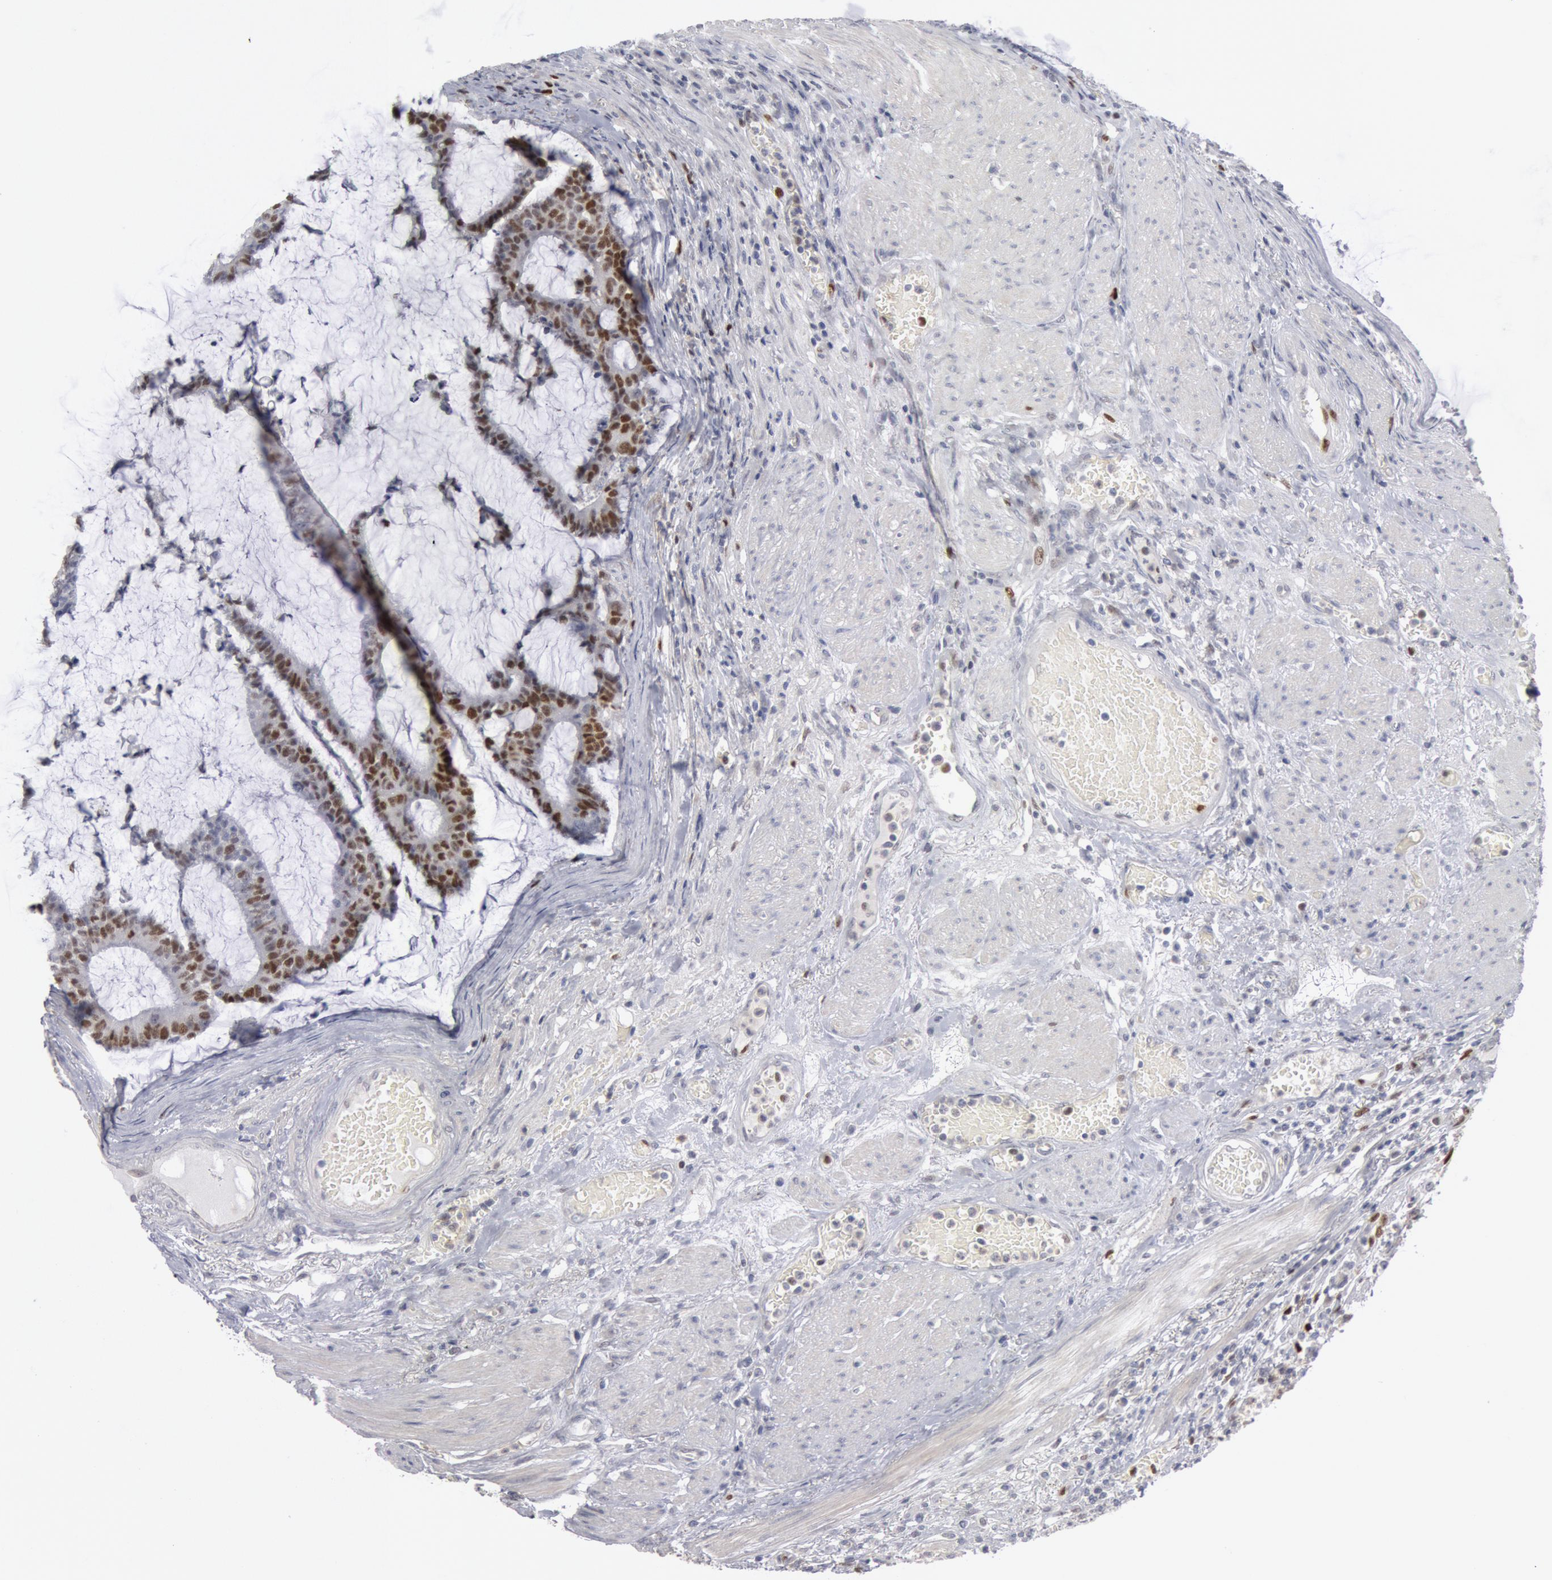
{"staining": {"intensity": "moderate", "quantity": "25%-75%", "location": "nuclear"}, "tissue": "colorectal cancer", "cell_type": "Tumor cells", "image_type": "cancer", "snomed": [{"axis": "morphology", "description": "Adenocarcinoma, NOS"}, {"axis": "topography", "description": "Colon"}], "caption": "Tumor cells demonstrate medium levels of moderate nuclear staining in about 25%-75% of cells in colorectal cancer.", "gene": "WDHD1", "patient": {"sex": "female", "age": 84}}